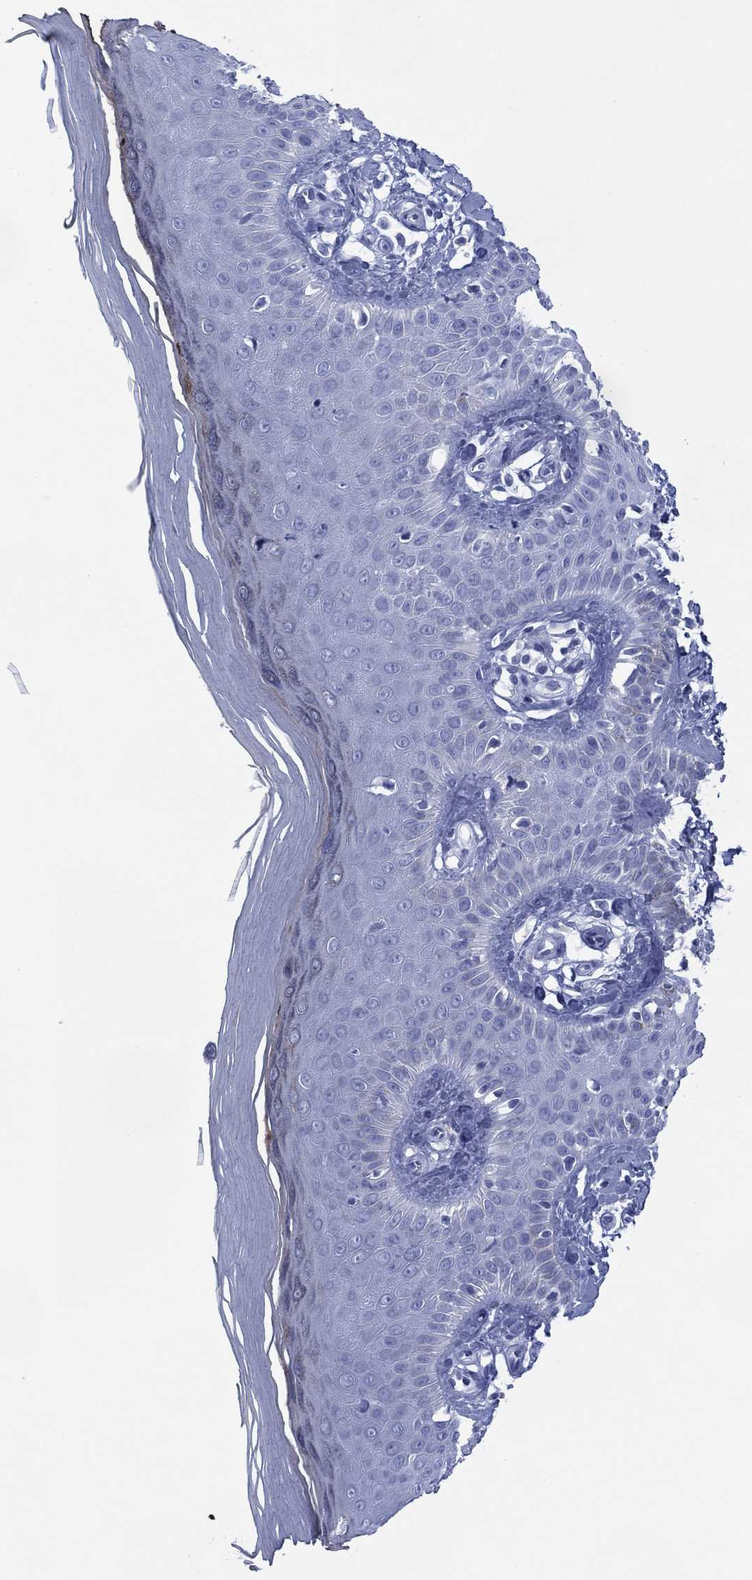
{"staining": {"intensity": "negative", "quantity": "none", "location": "none"}, "tissue": "skin", "cell_type": "Fibroblasts", "image_type": "normal", "snomed": [{"axis": "morphology", "description": "Normal tissue, NOS"}, {"axis": "morphology", "description": "Inflammation, NOS"}, {"axis": "morphology", "description": "Fibrosis, NOS"}, {"axis": "topography", "description": "Skin"}], "caption": "The histopathology image exhibits no staining of fibroblasts in normal skin. Brightfield microscopy of immunohistochemistry (IHC) stained with DAB (3,3'-diaminobenzidine) (brown) and hematoxylin (blue), captured at high magnification.", "gene": "SIGLECL1", "patient": {"sex": "male", "age": 71}}